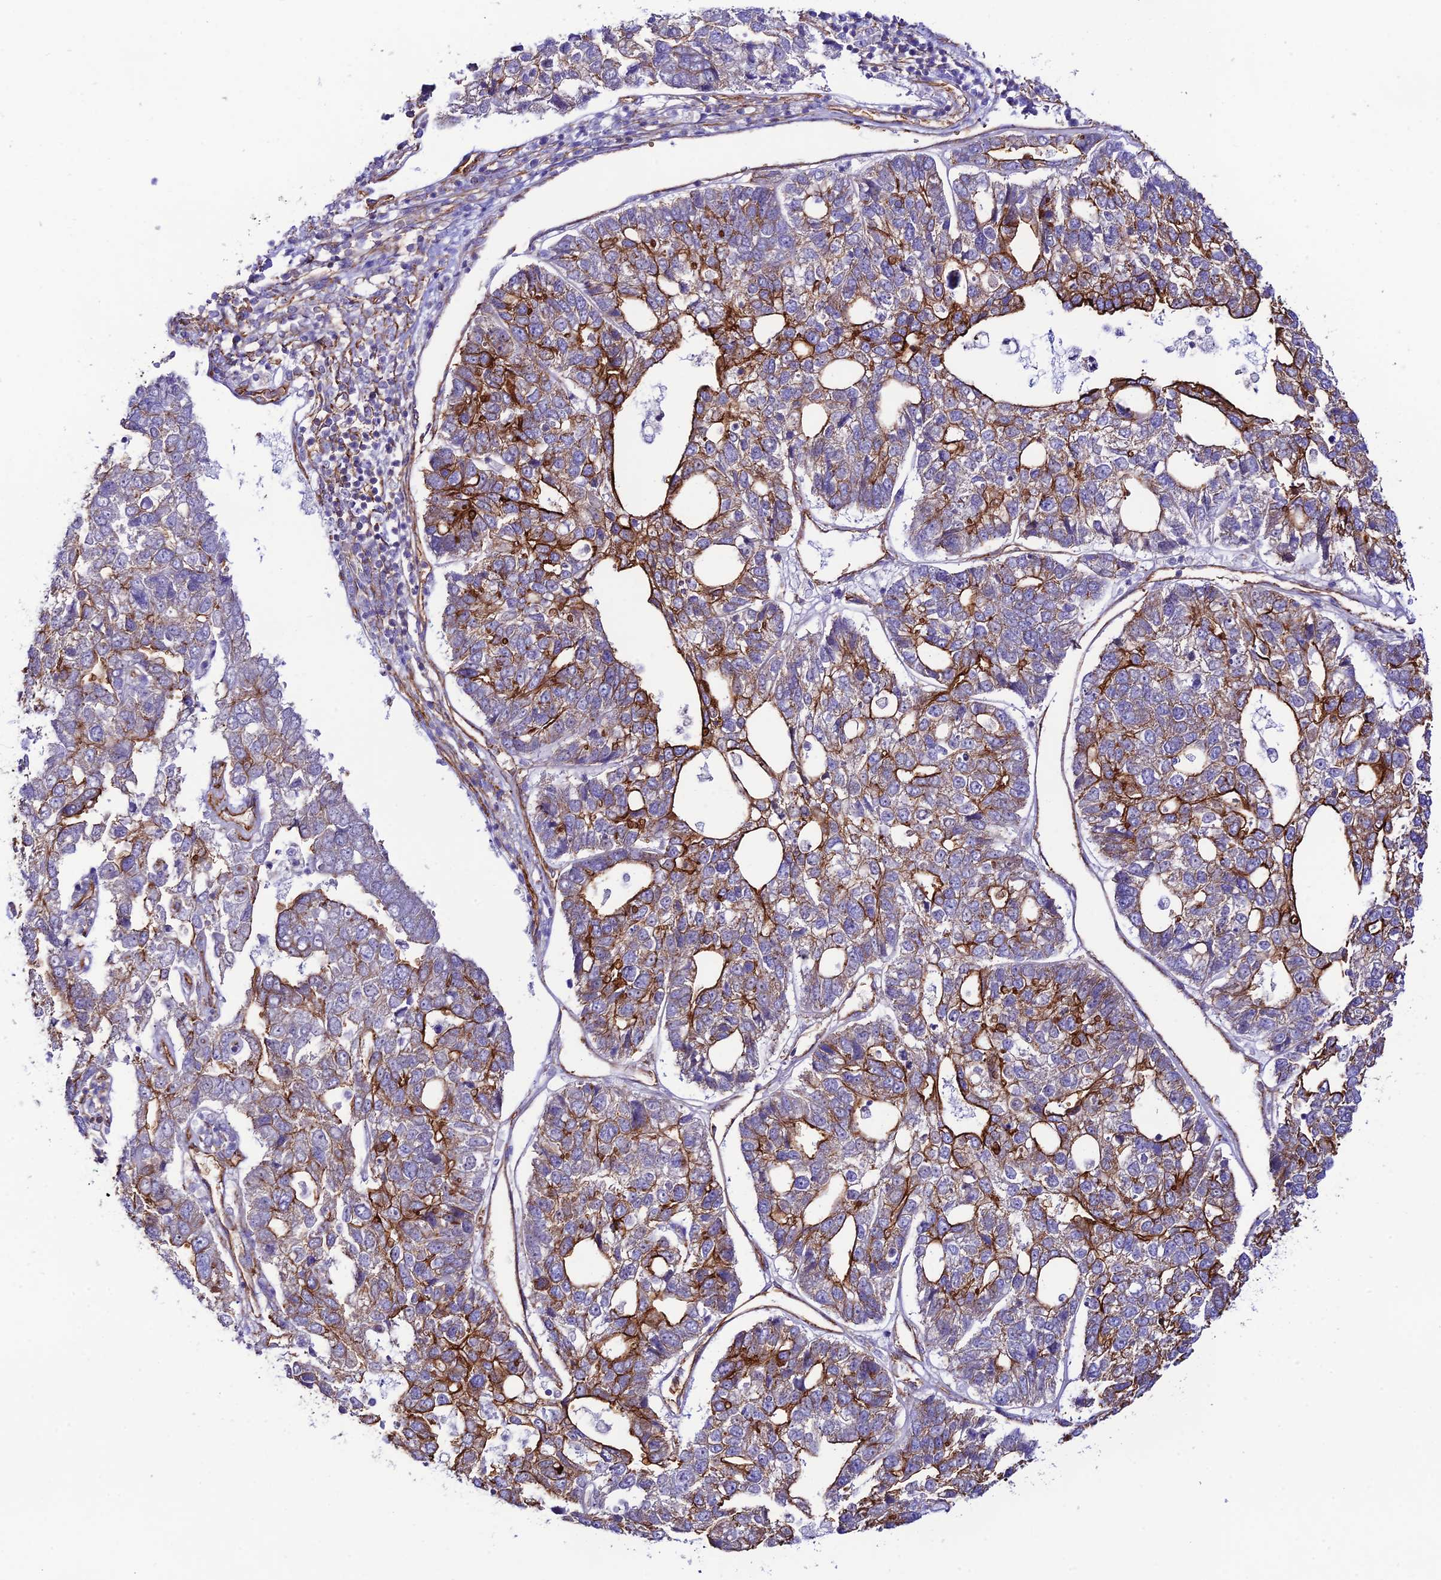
{"staining": {"intensity": "strong", "quantity": "25%-75%", "location": "cytoplasmic/membranous"}, "tissue": "pancreatic cancer", "cell_type": "Tumor cells", "image_type": "cancer", "snomed": [{"axis": "morphology", "description": "Adenocarcinoma, NOS"}, {"axis": "topography", "description": "Pancreas"}], "caption": "Immunohistochemistry (IHC) histopathology image of neoplastic tissue: pancreatic cancer stained using IHC demonstrates high levels of strong protein expression localized specifically in the cytoplasmic/membranous of tumor cells, appearing as a cytoplasmic/membranous brown color.", "gene": "YPEL5", "patient": {"sex": "female", "age": 61}}